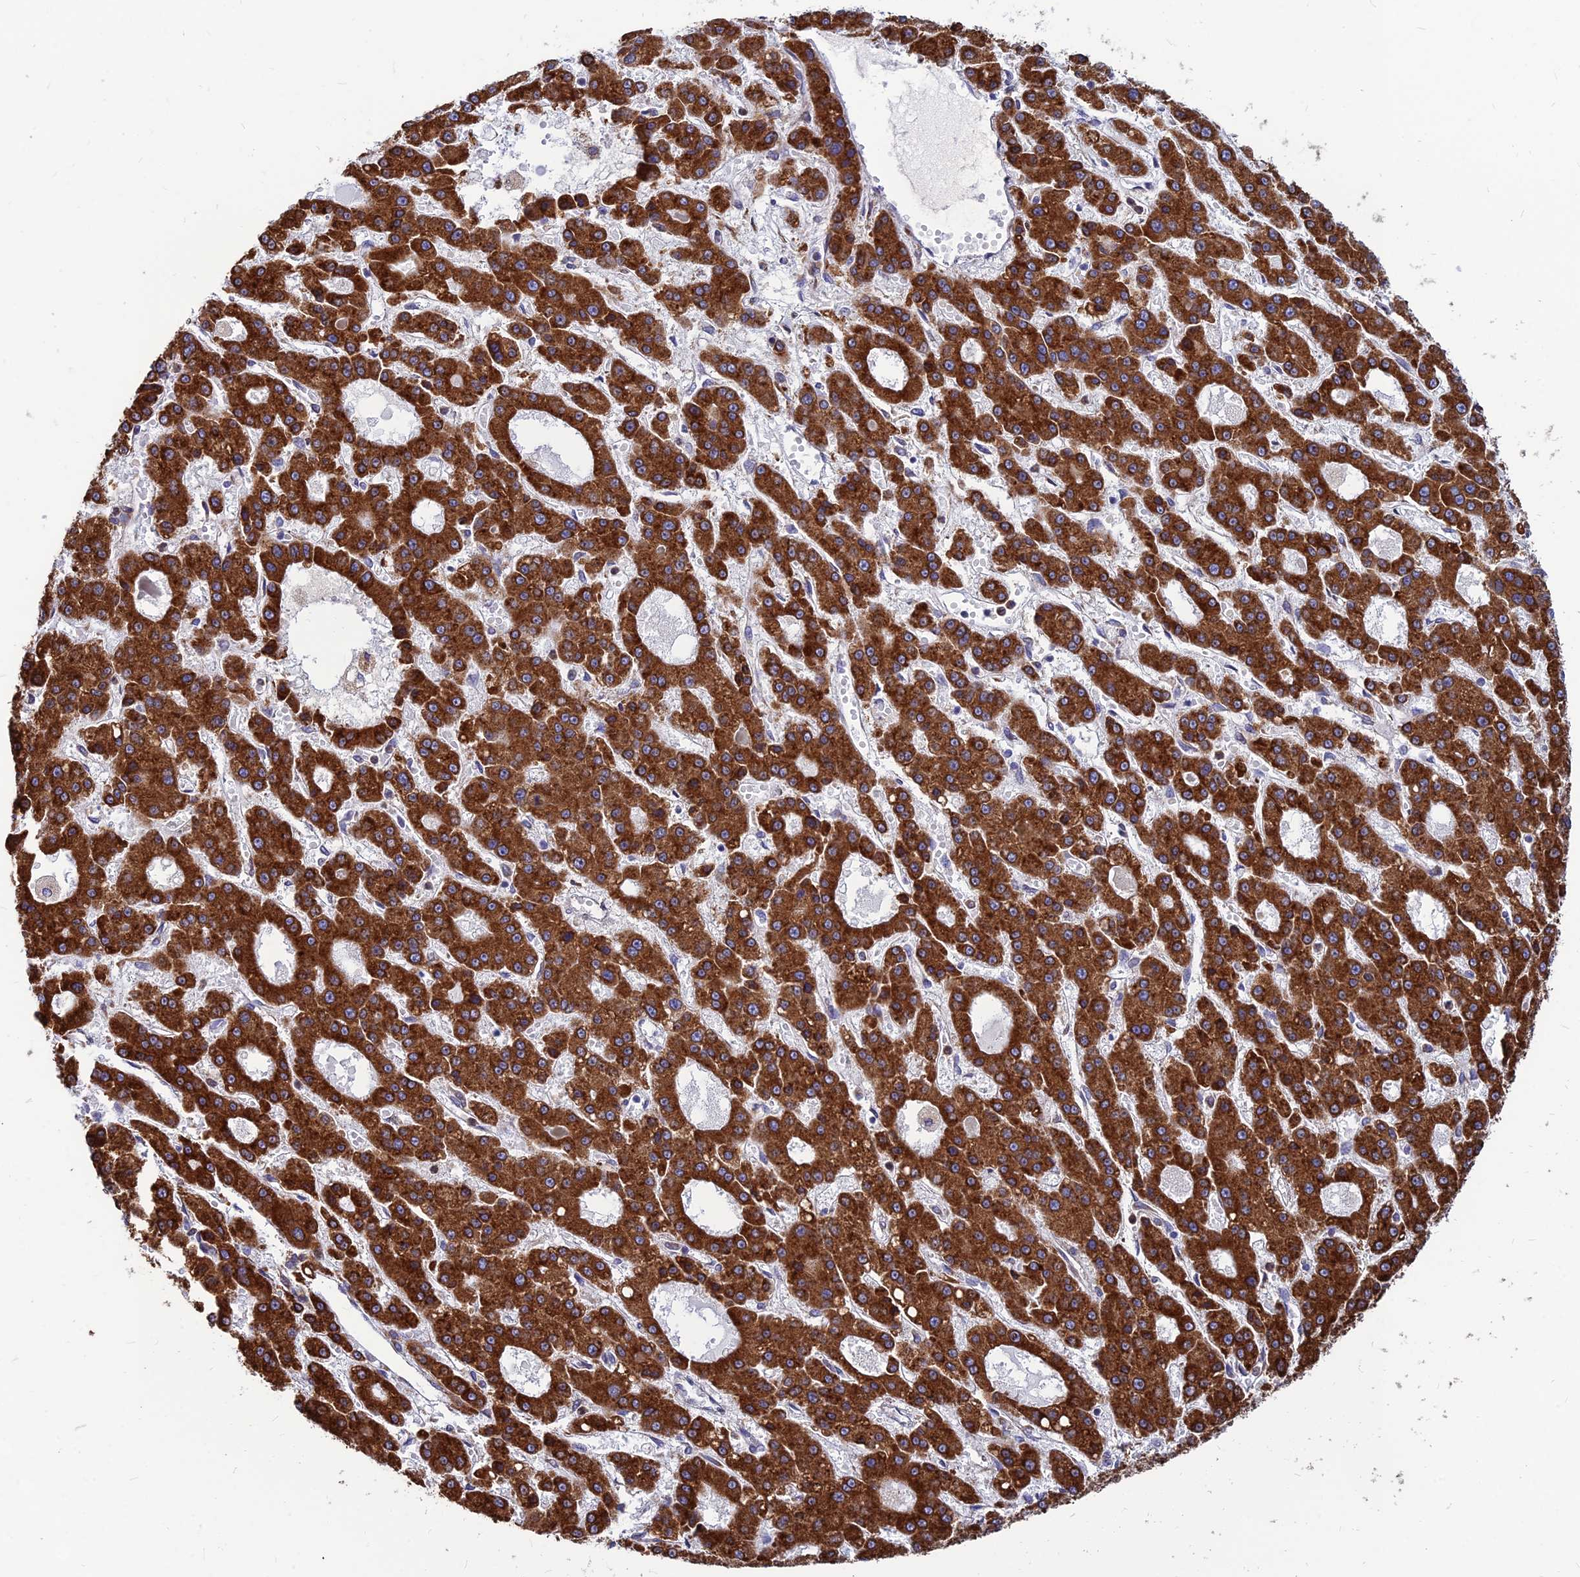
{"staining": {"intensity": "strong", "quantity": ">75%", "location": "cytoplasmic/membranous"}, "tissue": "liver cancer", "cell_type": "Tumor cells", "image_type": "cancer", "snomed": [{"axis": "morphology", "description": "Carcinoma, Hepatocellular, NOS"}, {"axis": "topography", "description": "Liver"}], "caption": "The immunohistochemical stain labels strong cytoplasmic/membranous positivity in tumor cells of hepatocellular carcinoma (liver) tissue. (DAB (3,3'-diaminobenzidine) = brown stain, brightfield microscopy at high magnification).", "gene": "CCT6B", "patient": {"sex": "male", "age": 70}}